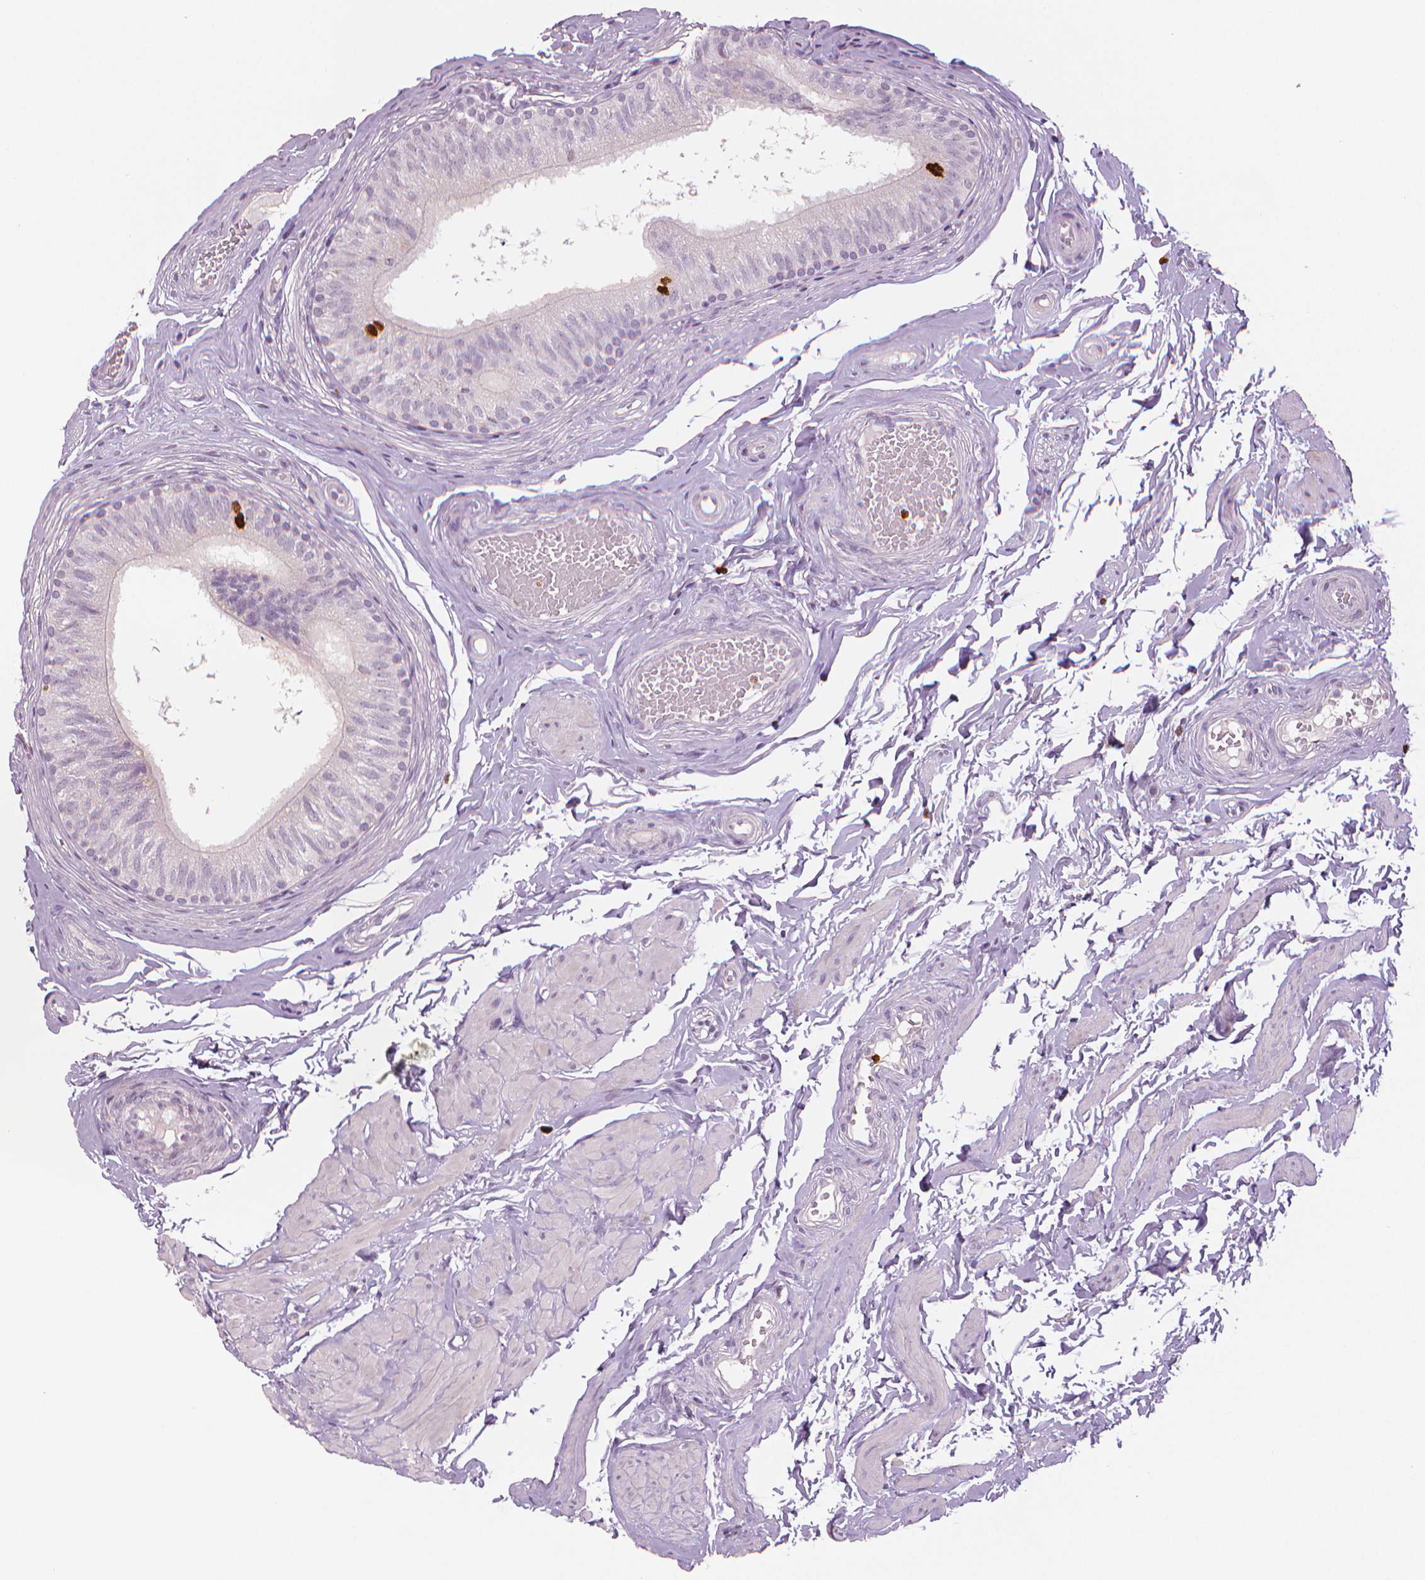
{"staining": {"intensity": "moderate", "quantity": "<25%", "location": "nuclear"}, "tissue": "epididymis", "cell_type": "Glandular cells", "image_type": "normal", "snomed": [{"axis": "morphology", "description": "Normal tissue, NOS"}, {"axis": "topography", "description": "Epididymis, spermatic cord, NOS"}, {"axis": "topography", "description": "Epididymis"}, {"axis": "topography", "description": "Peripheral nerve tissue"}], "caption": "Normal epididymis displays moderate nuclear positivity in approximately <25% of glandular cells, visualized by immunohistochemistry.", "gene": "MKI67", "patient": {"sex": "male", "age": 29}}